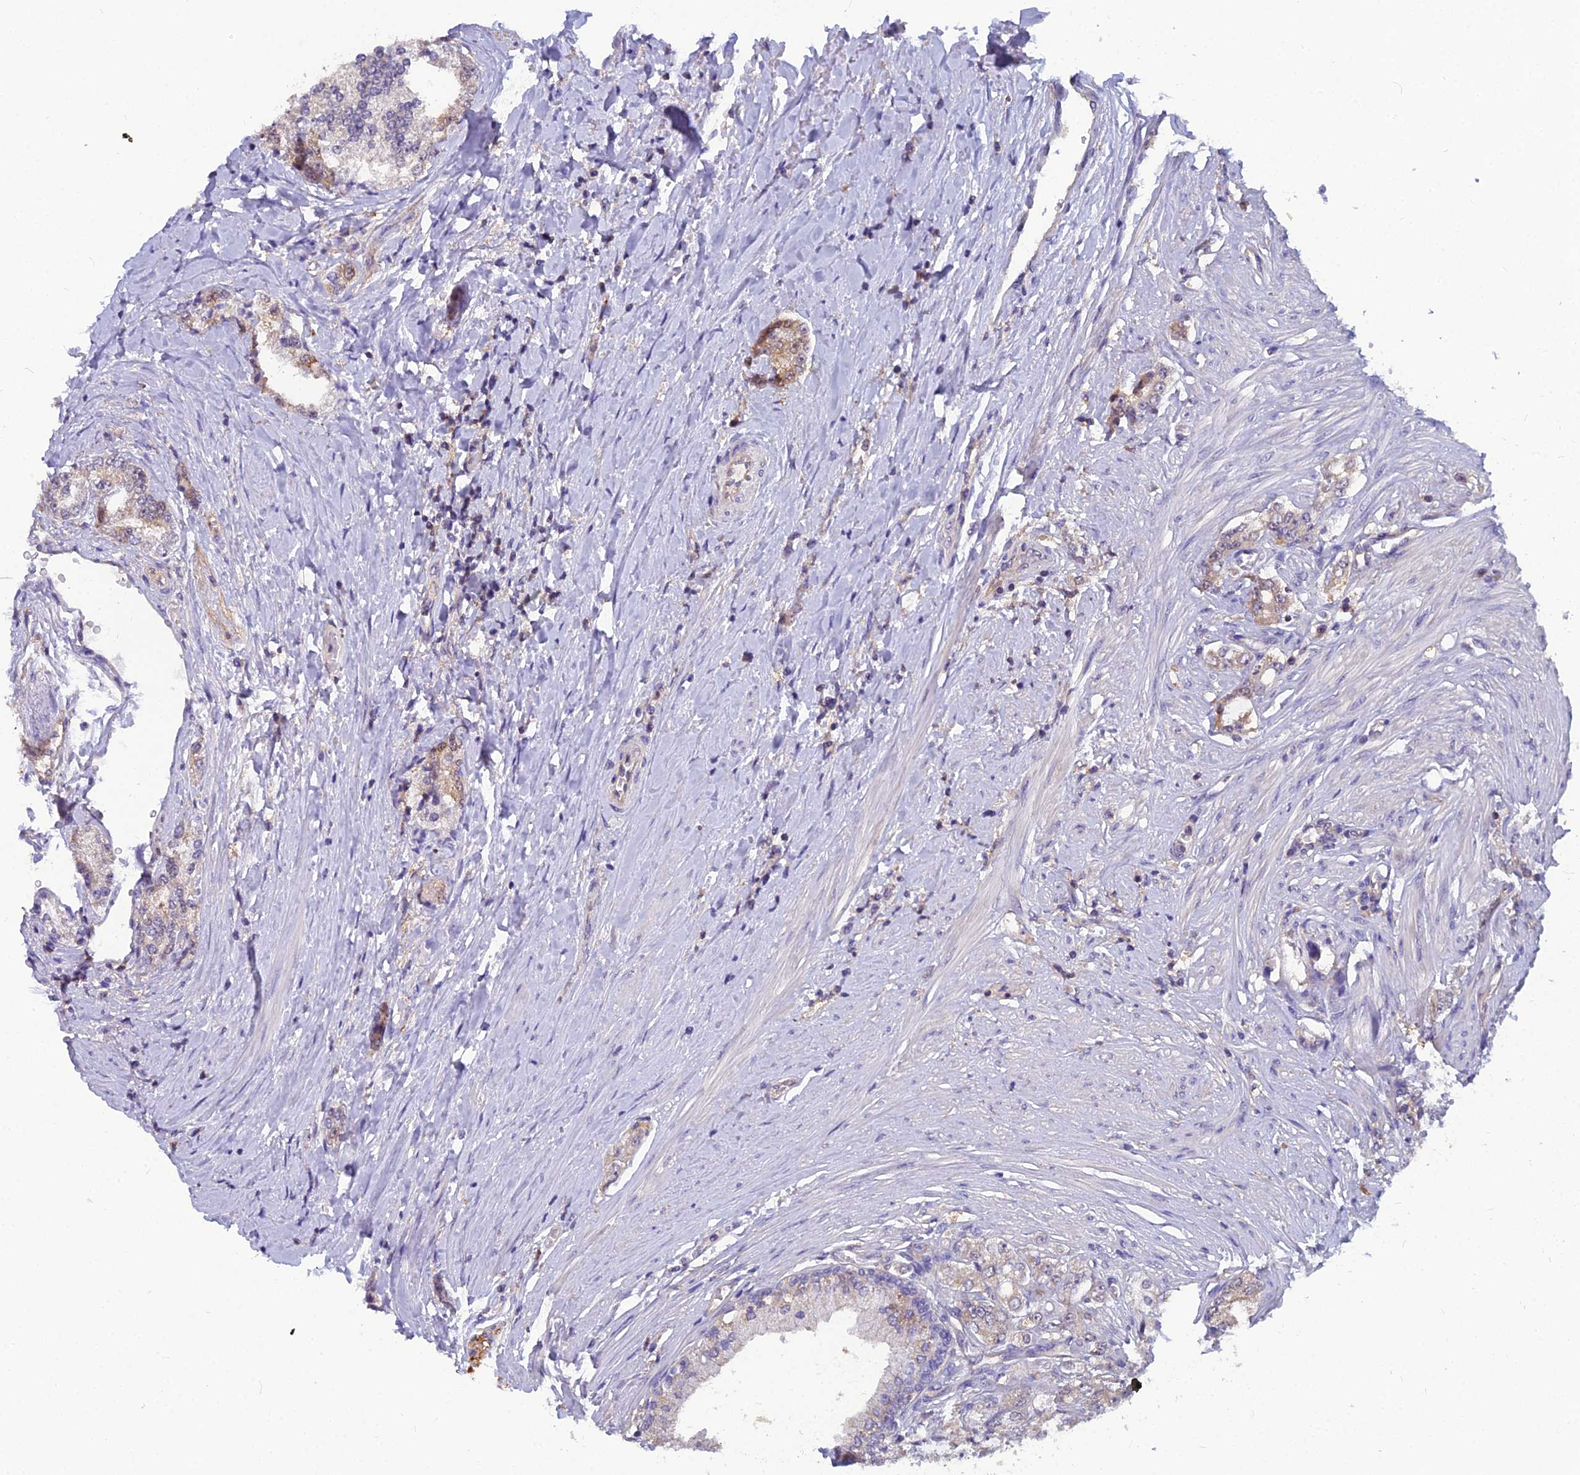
{"staining": {"intensity": "weak", "quantity": "<25%", "location": "cytoplasmic/membranous"}, "tissue": "prostate cancer", "cell_type": "Tumor cells", "image_type": "cancer", "snomed": [{"axis": "morphology", "description": "Adenocarcinoma, High grade"}, {"axis": "topography", "description": "Prostate"}], "caption": "High power microscopy histopathology image of an immunohistochemistry (IHC) photomicrograph of adenocarcinoma (high-grade) (prostate), revealing no significant expression in tumor cells. (DAB immunohistochemistry with hematoxylin counter stain).", "gene": "MVD", "patient": {"sex": "male", "age": 64}}